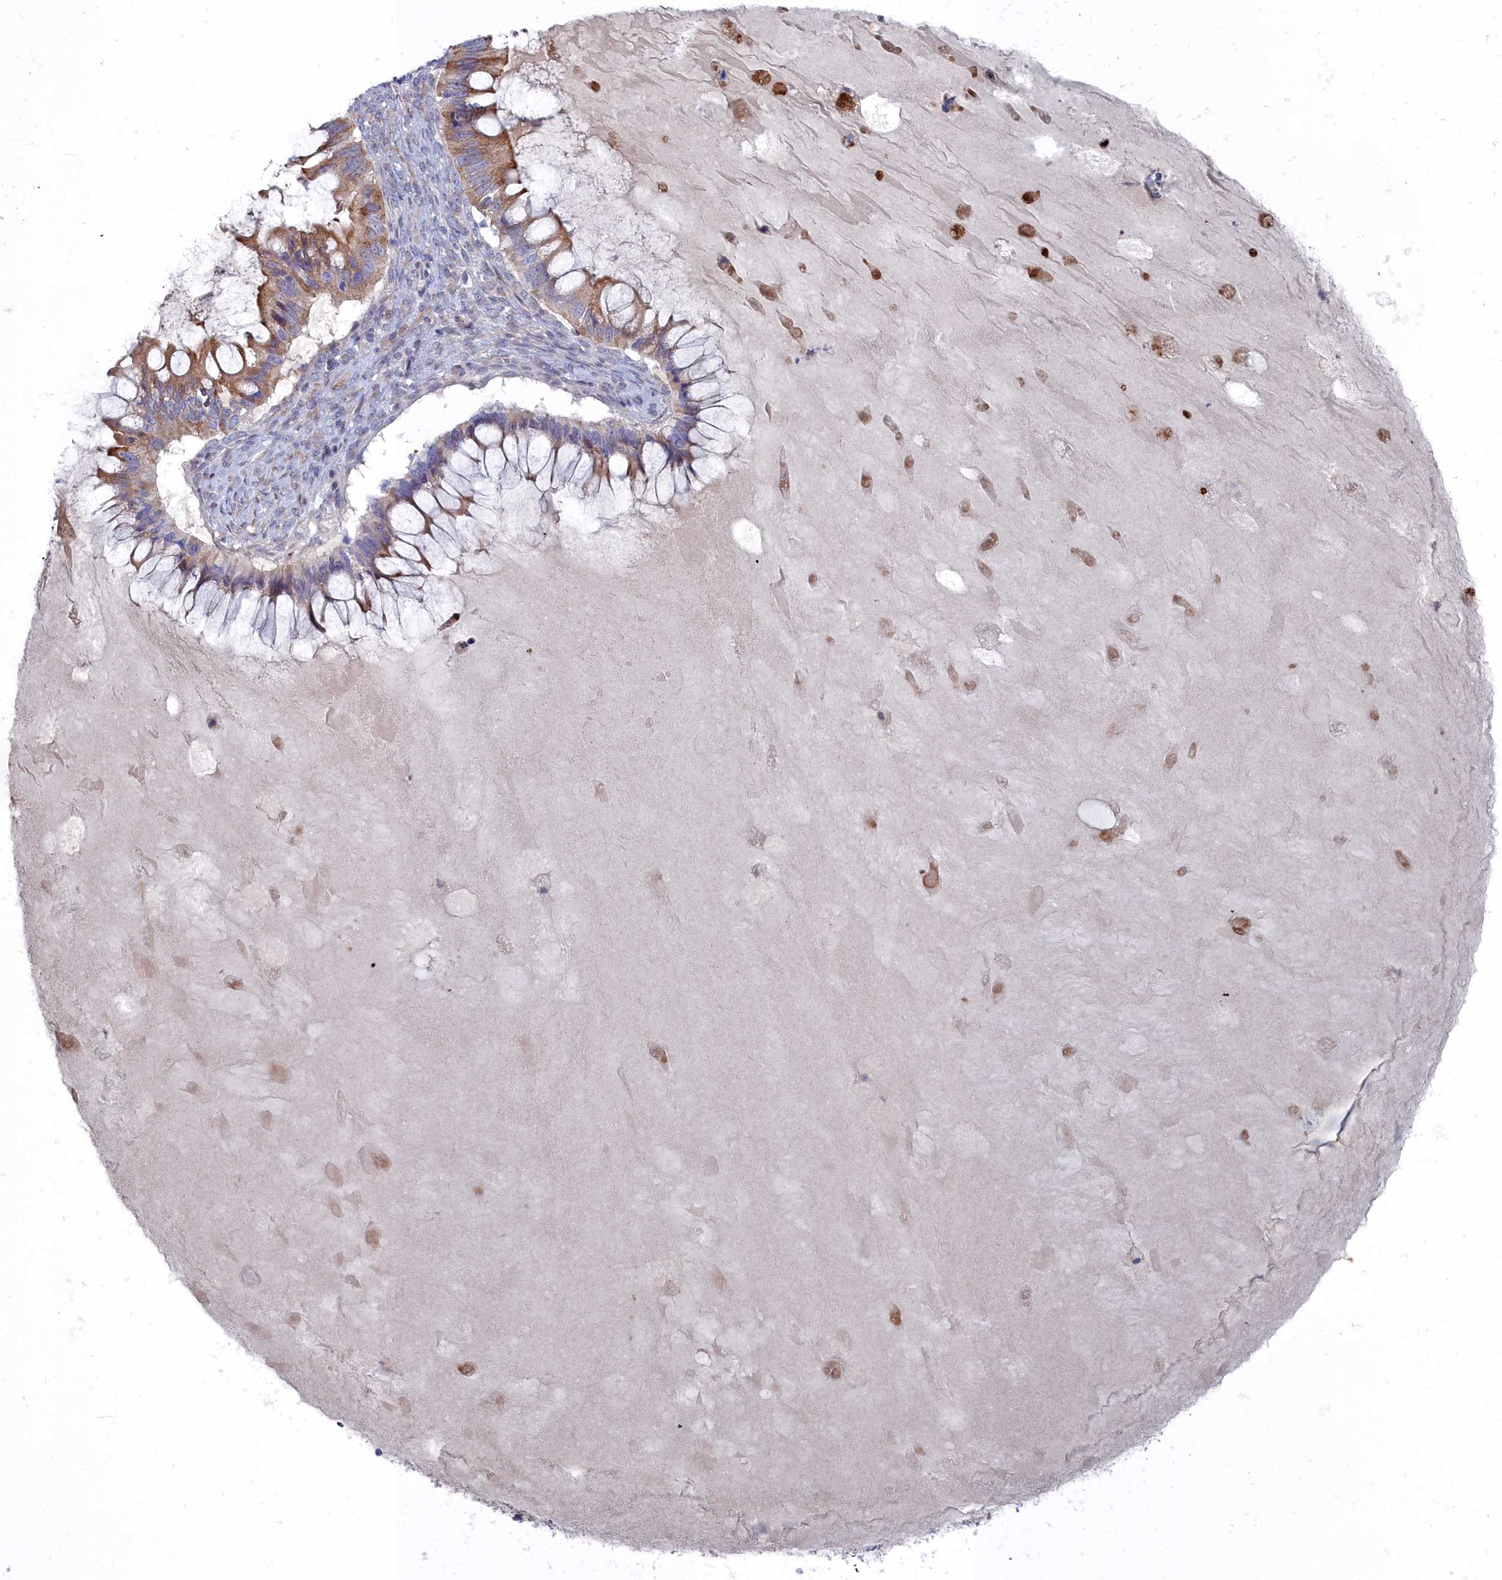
{"staining": {"intensity": "strong", "quantity": ">75%", "location": "cytoplasmic/membranous"}, "tissue": "ovarian cancer", "cell_type": "Tumor cells", "image_type": "cancer", "snomed": [{"axis": "morphology", "description": "Cystadenocarcinoma, mucinous, NOS"}, {"axis": "topography", "description": "Ovary"}], "caption": "Human mucinous cystadenocarcinoma (ovarian) stained for a protein (brown) exhibits strong cytoplasmic/membranous positive positivity in approximately >75% of tumor cells.", "gene": "SHISAL2A", "patient": {"sex": "female", "age": 61}}